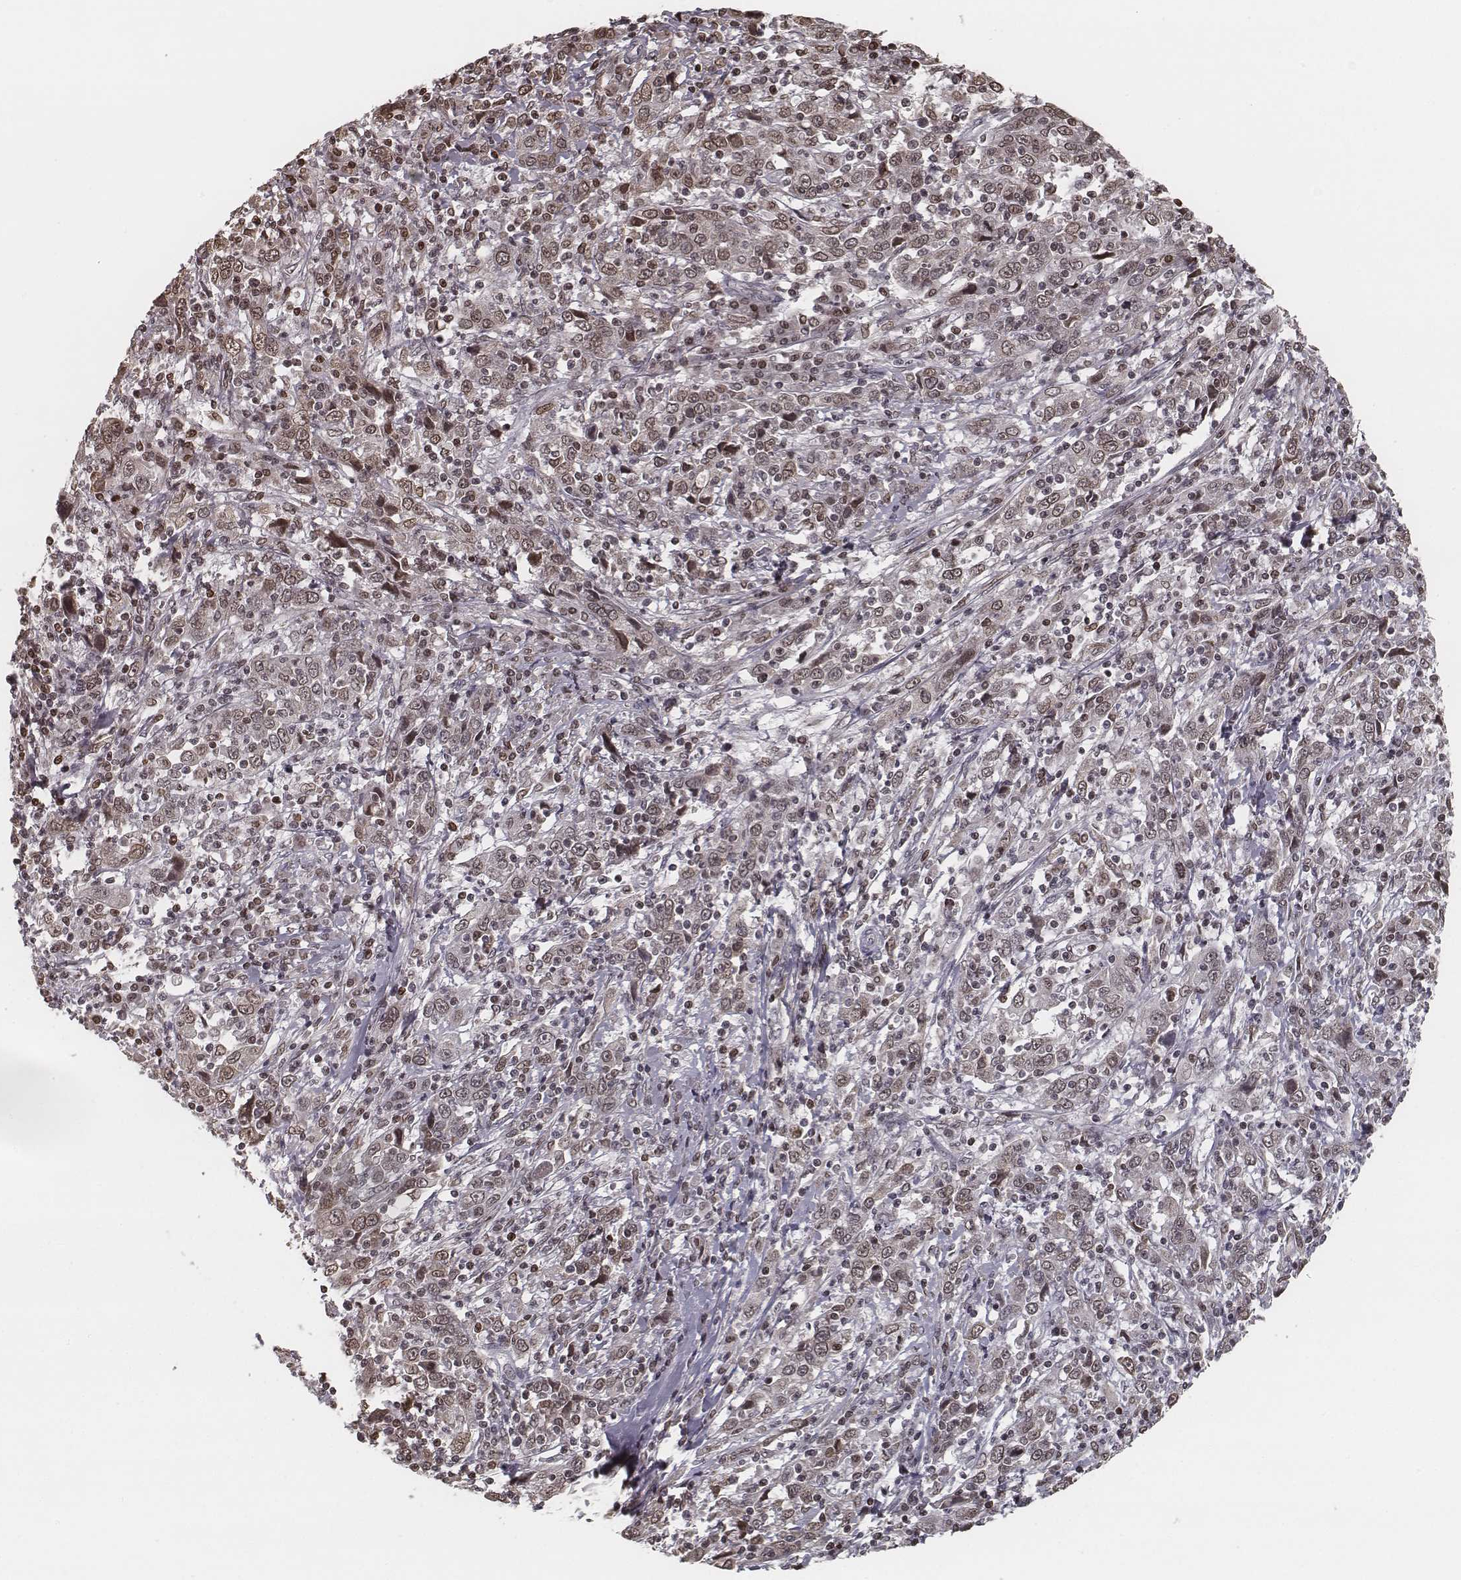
{"staining": {"intensity": "weak", "quantity": "25%-75%", "location": "nuclear"}, "tissue": "cervical cancer", "cell_type": "Tumor cells", "image_type": "cancer", "snomed": [{"axis": "morphology", "description": "Squamous cell carcinoma, NOS"}, {"axis": "topography", "description": "Cervix"}], "caption": "Weak nuclear positivity is appreciated in approximately 25%-75% of tumor cells in cervical cancer.", "gene": "HMGA2", "patient": {"sex": "female", "age": 46}}